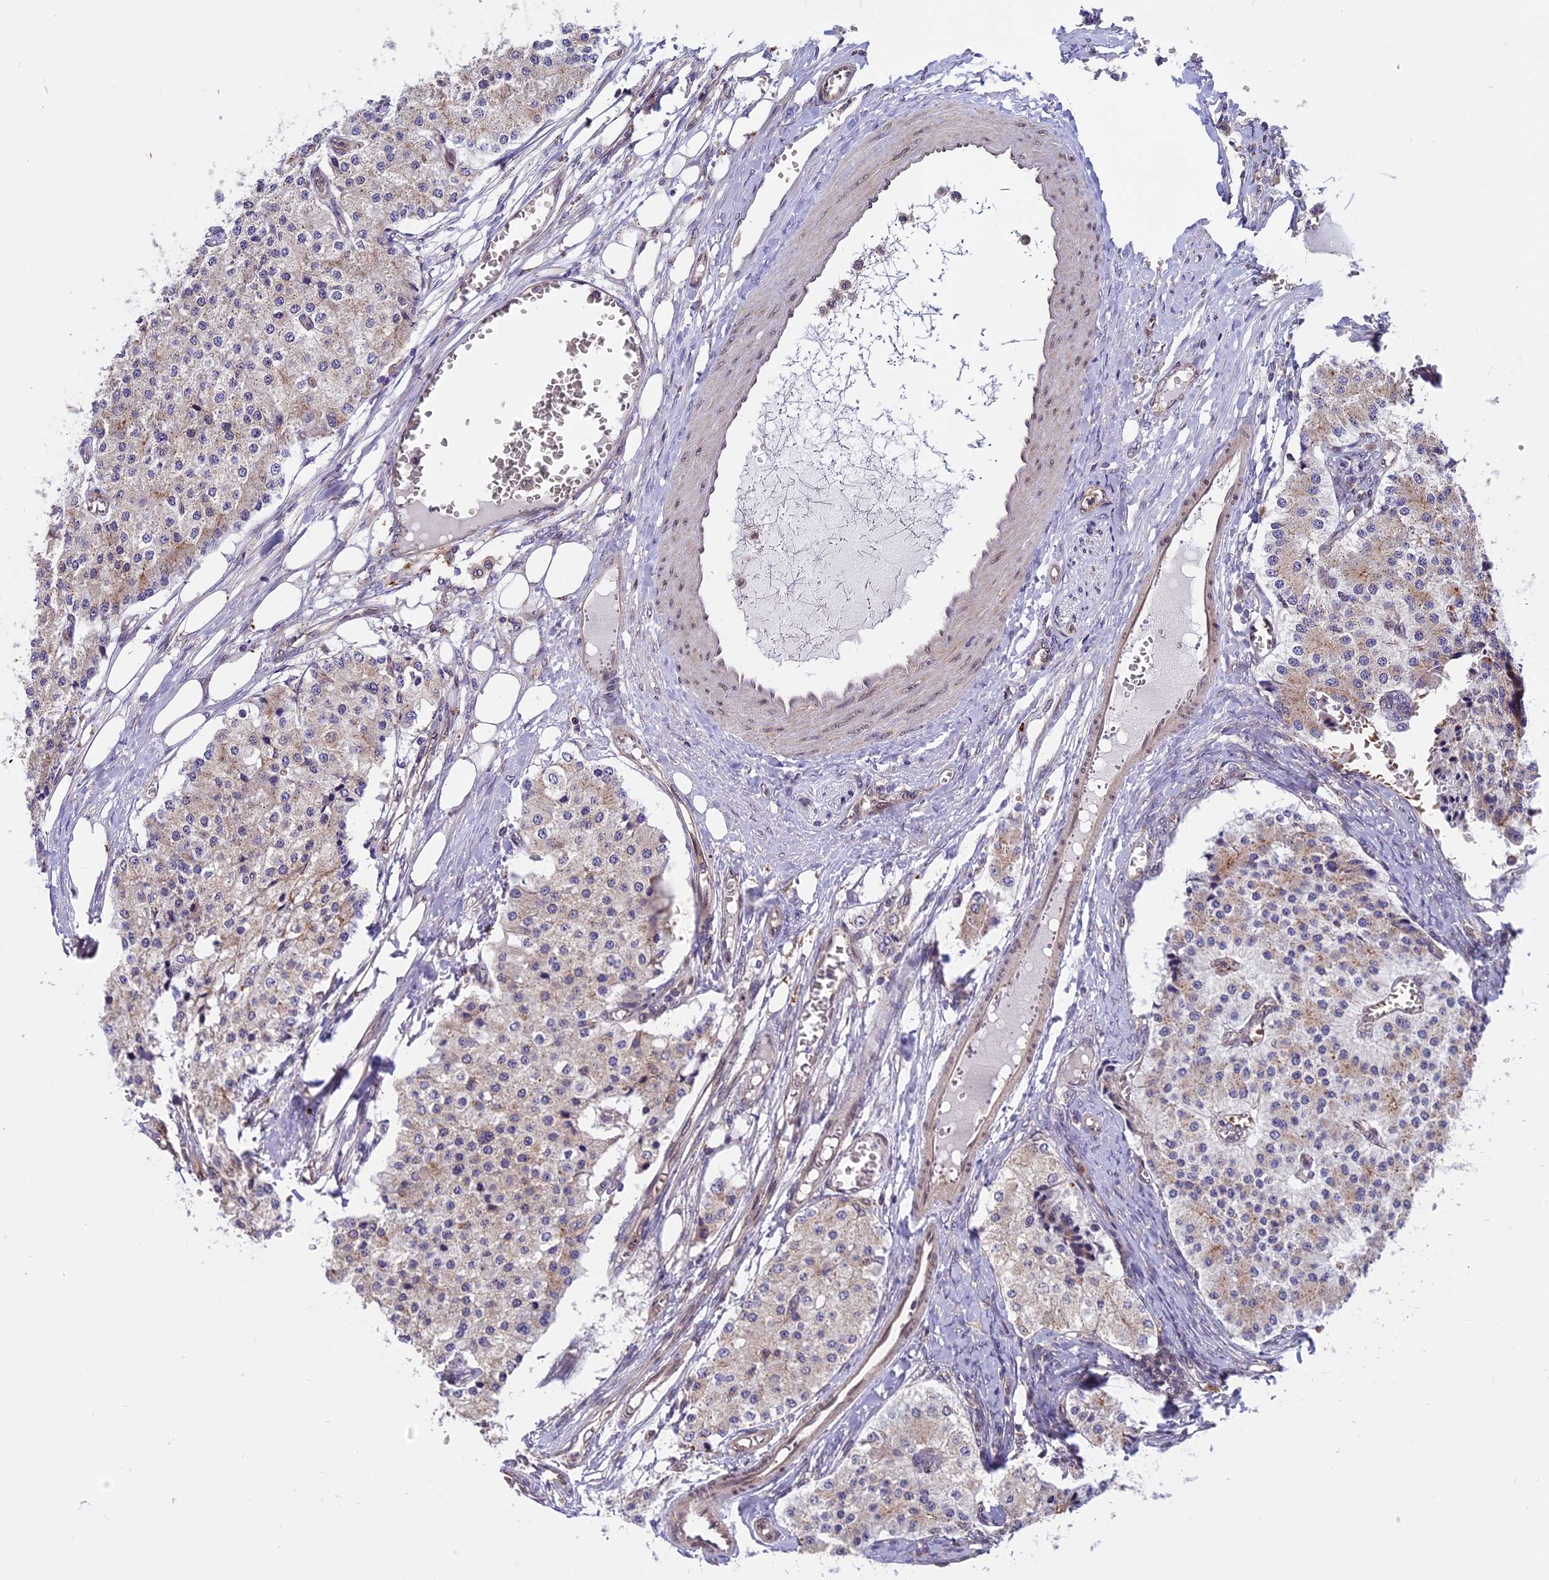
{"staining": {"intensity": "weak", "quantity": "<25%", "location": "cytoplasmic/membranous"}, "tissue": "carcinoid", "cell_type": "Tumor cells", "image_type": "cancer", "snomed": [{"axis": "morphology", "description": "Carcinoid, malignant, NOS"}, {"axis": "topography", "description": "Colon"}], "caption": "The IHC photomicrograph has no significant expression in tumor cells of carcinoid tissue.", "gene": "CHMP2A", "patient": {"sex": "female", "age": 52}}